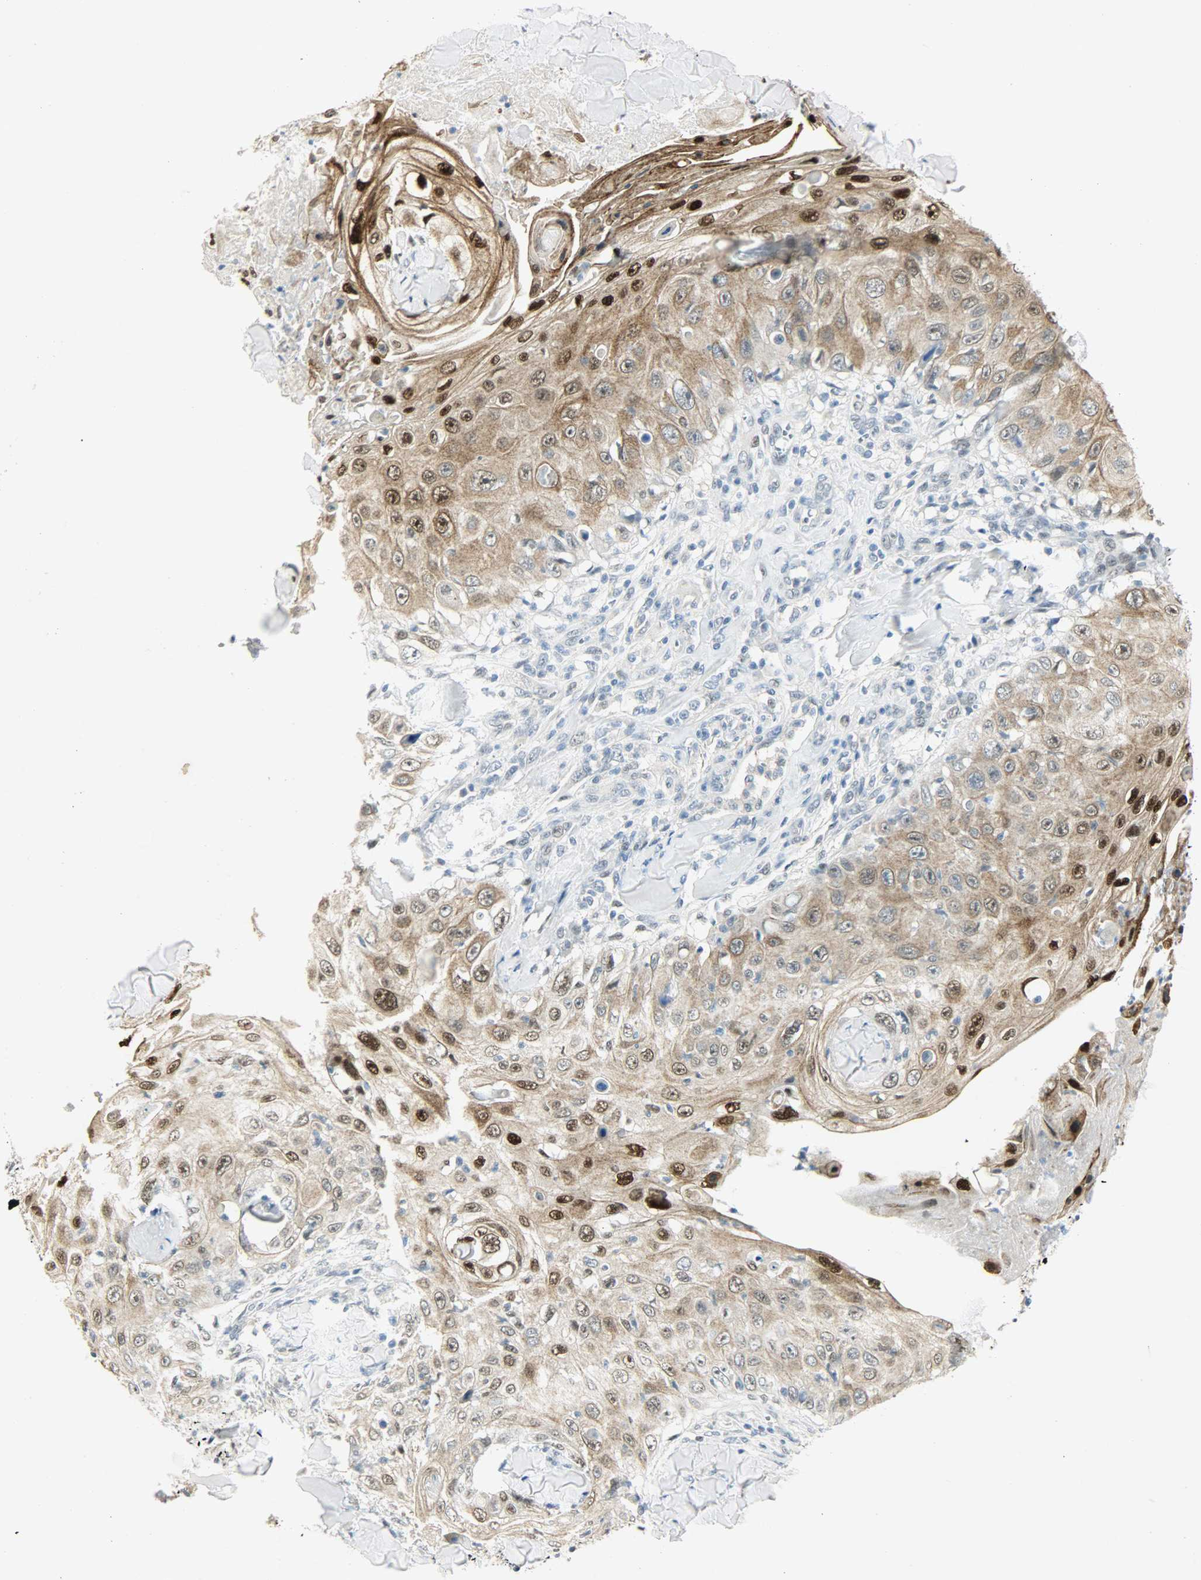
{"staining": {"intensity": "strong", "quantity": ">75%", "location": "cytoplasmic/membranous,nuclear"}, "tissue": "skin cancer", "cell_type": "Tumor cells", "image_type": "cancer", "snomed": [{"axis": "morphology", "description": "Squamous cell carcinoma, NOS"}, {"axis": "topography", "description": "Skin"}], "caption": "Skin cancer was stained to show a protein in brown. There is high levels of strong cytoplasmic/membranous and nuclear positivity in about >75% of tumor cells. (Brightfield microscopy of DAB IHC at high magnification).", "gene": "PPARG", "patient": {"sex": "male", "age": 86}}